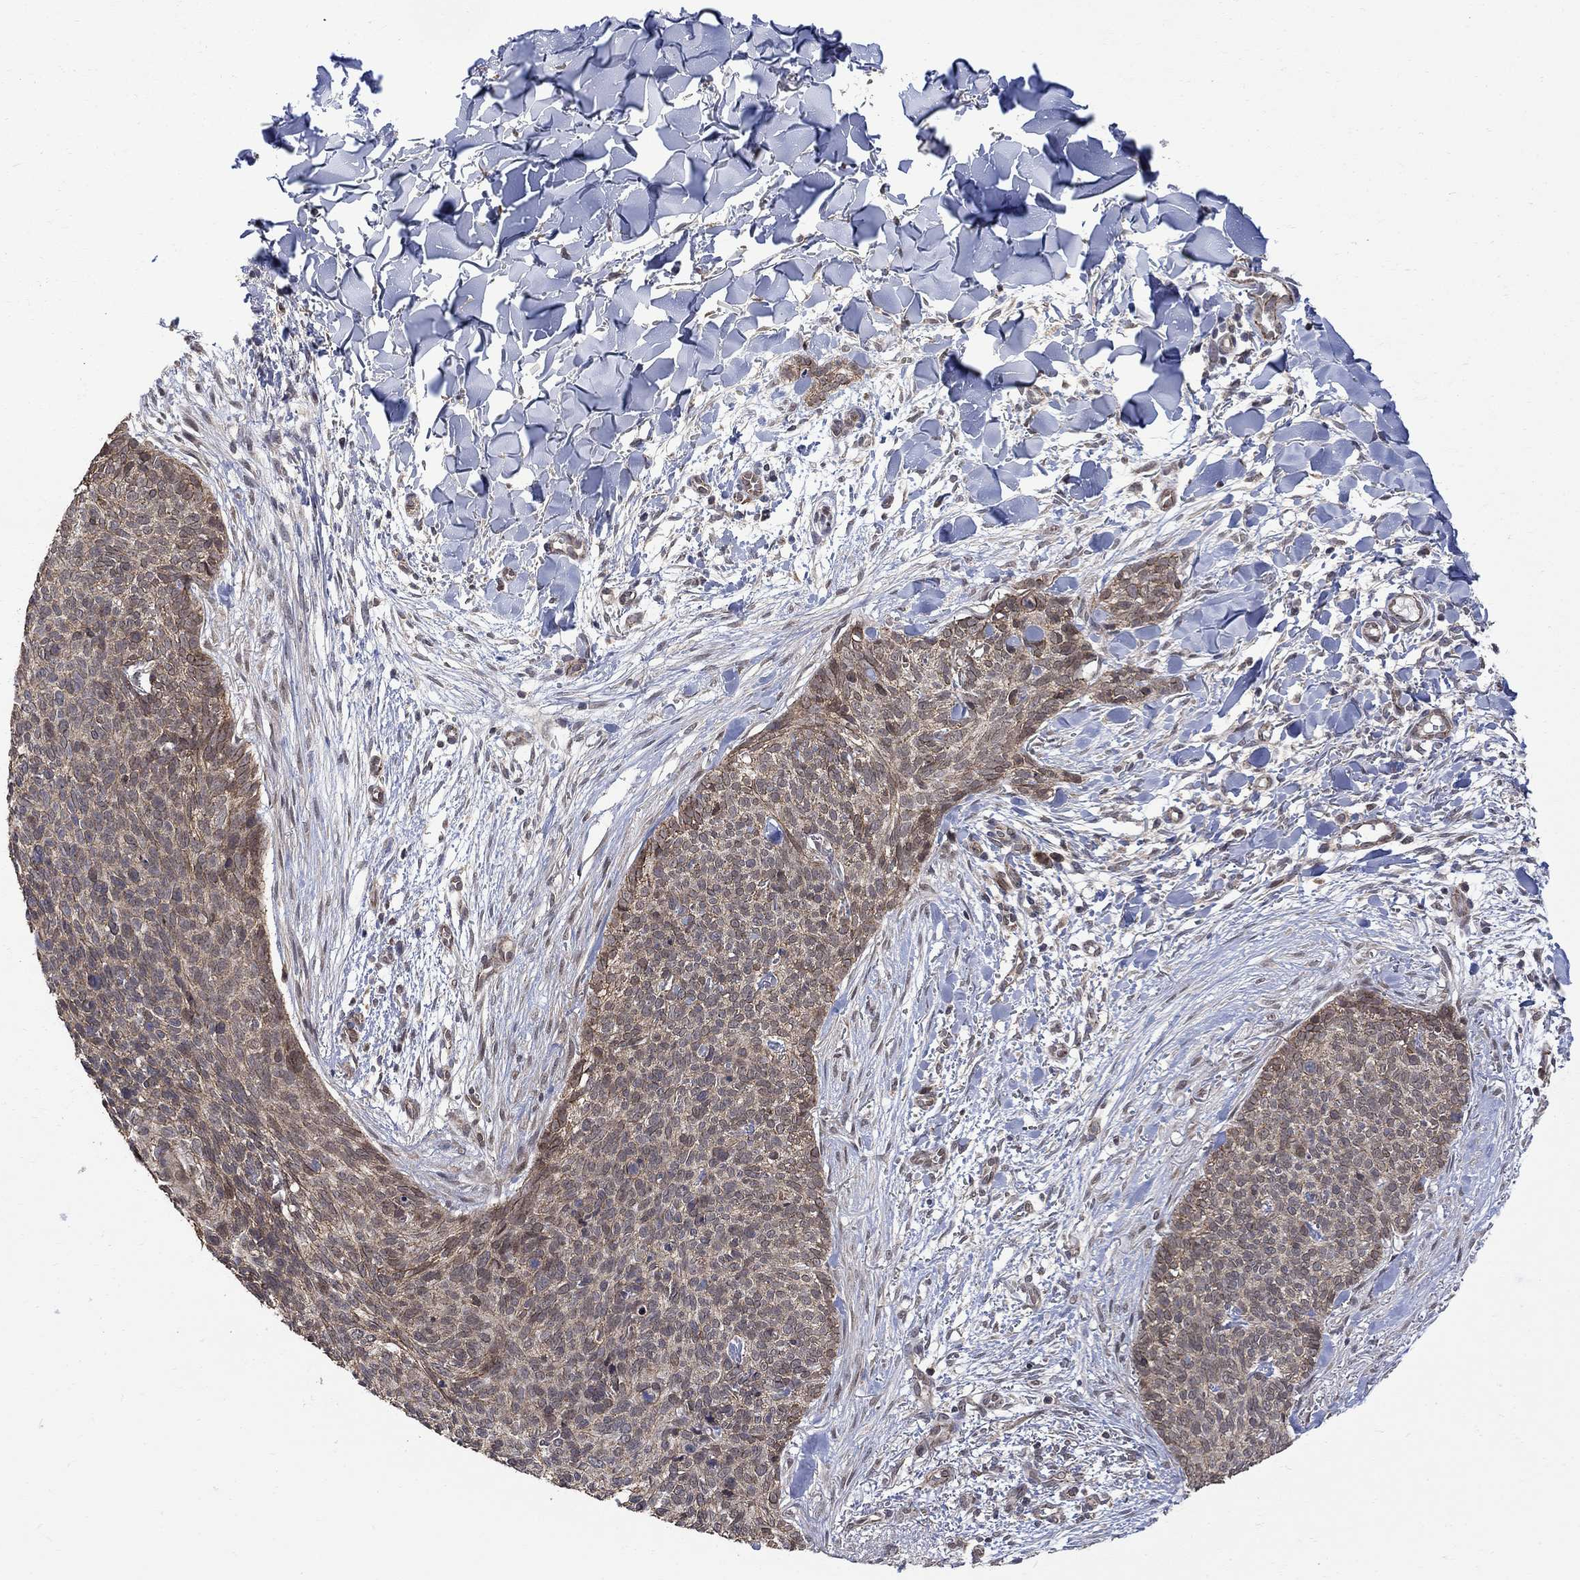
{"staining": {"intensity": "weak", "quantity": "25%-75%", "location": "cytoplasmic/membranous"}, "tissue": "skin cancer", "cell_type": "Tumor cells", "image_type": "cancer", "snomed": [{"axis": "morphology", "description": "Basal cell carcinoma"}, {"axis": "topography", "description": "Skin"}], "caption": "Immunohistochemistry of human skin basal cell carcinoma reveals low levels of weak cytoplasmic/membranous staining in approximately 25%-75% of tumor cells.", "gene": "ANKRA2", "patient": {"sex": "male", "age": 64}}